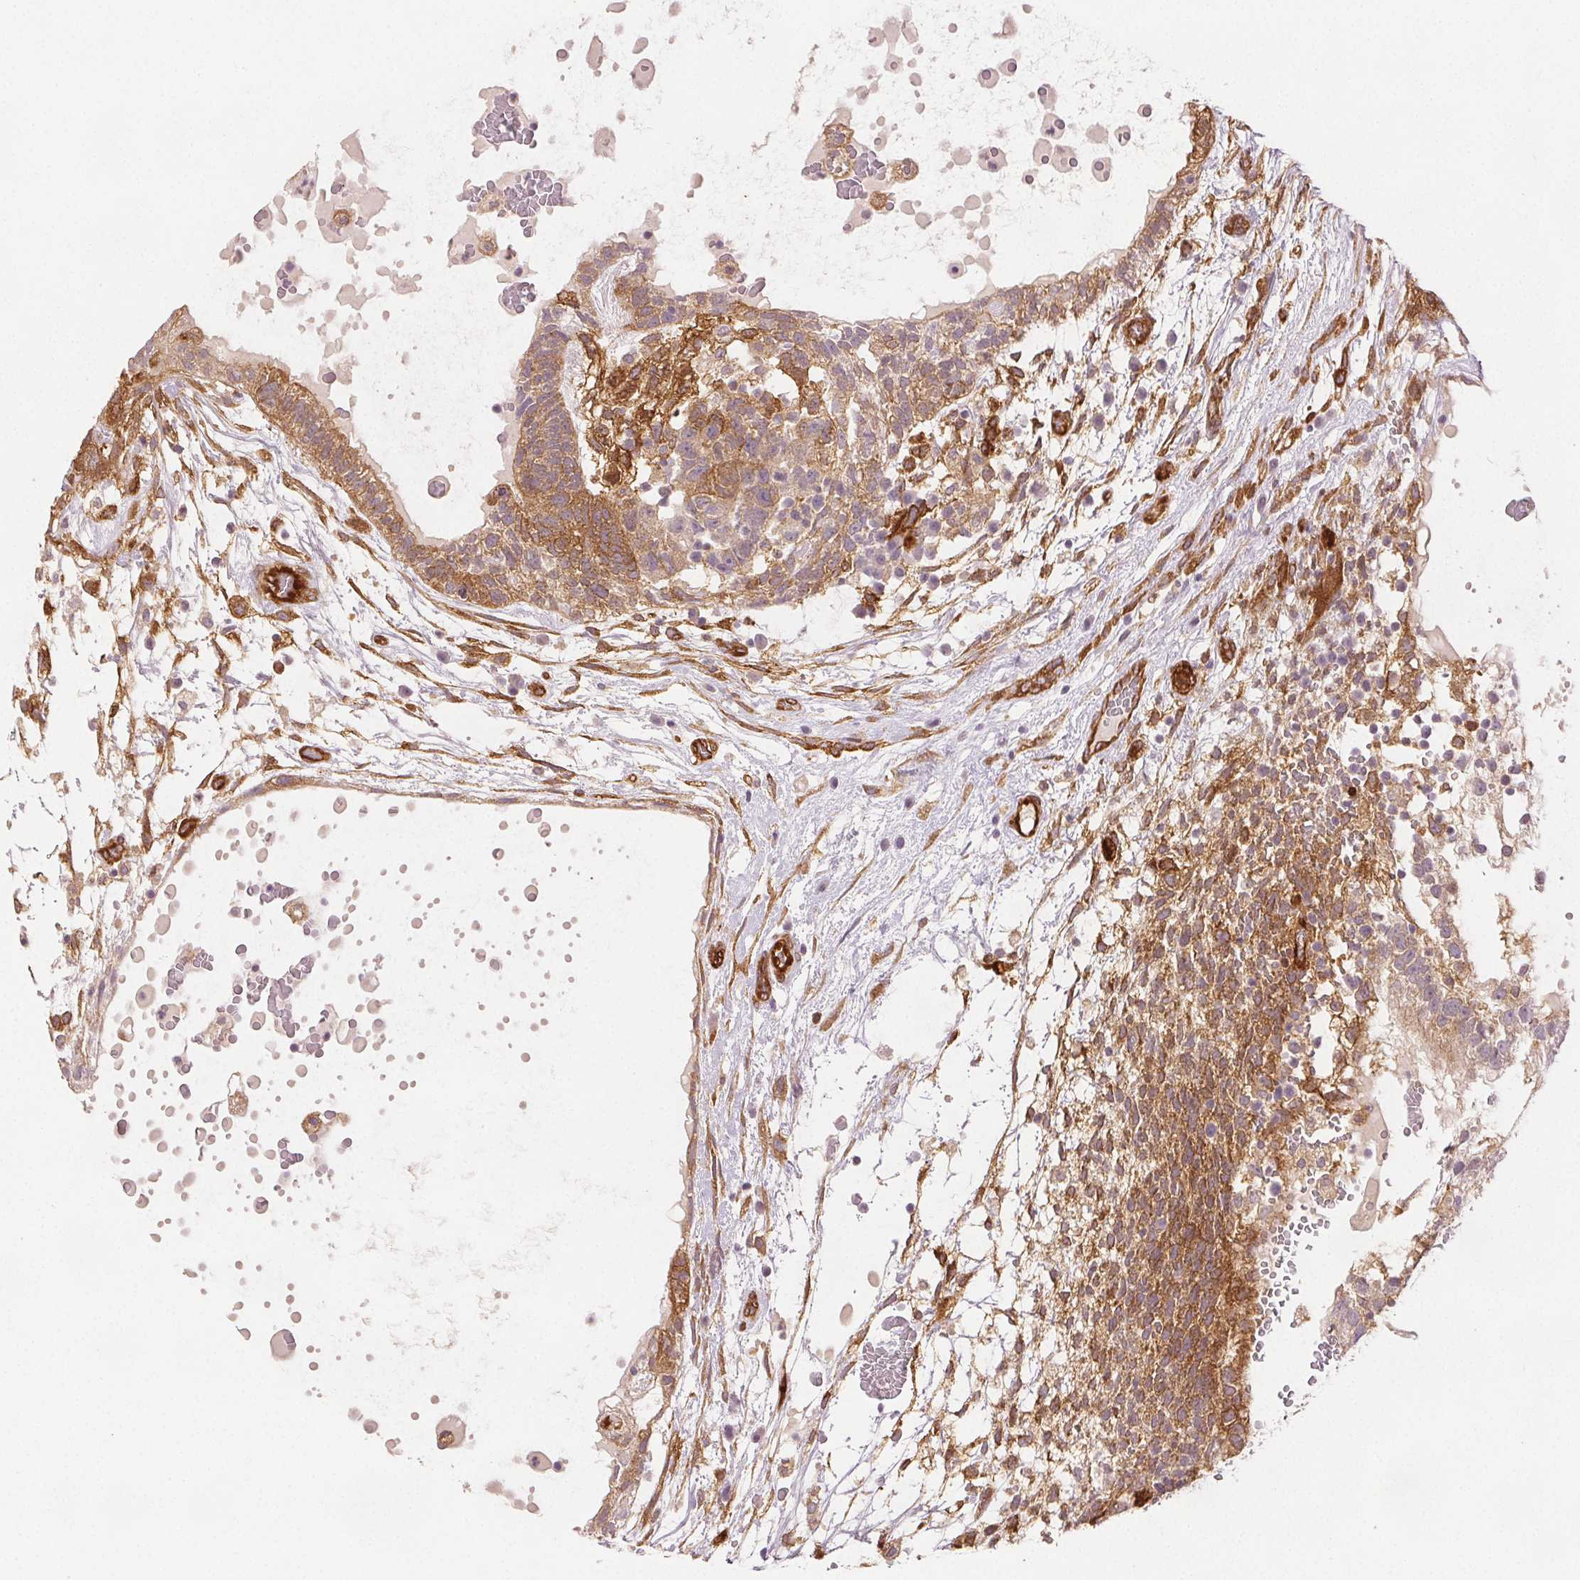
{"staining": {"intensity": "moderate", "quantity": "25%-75%", "location": "cytoplasmic/membranous"}, "tissue": "testis cancer", "cell_type": "Tumor cells", "image_type": "cancer", "snomed": [{"axis": "morphology", "description": "Normal tissue, NOS"}, {"axis": "morphology", "description": "Carcinoma, Embryonal, NOS"}, {"axis": "topography", "description": "Testis"}], "caption": "IHC of testis cancer reveals medium levels of moderate cytoplasmic/membranous positivity in about 25%-75% of tumor cells.", "gene": "DIAPH2", "patient": {"sex": "male", "age": 32}}